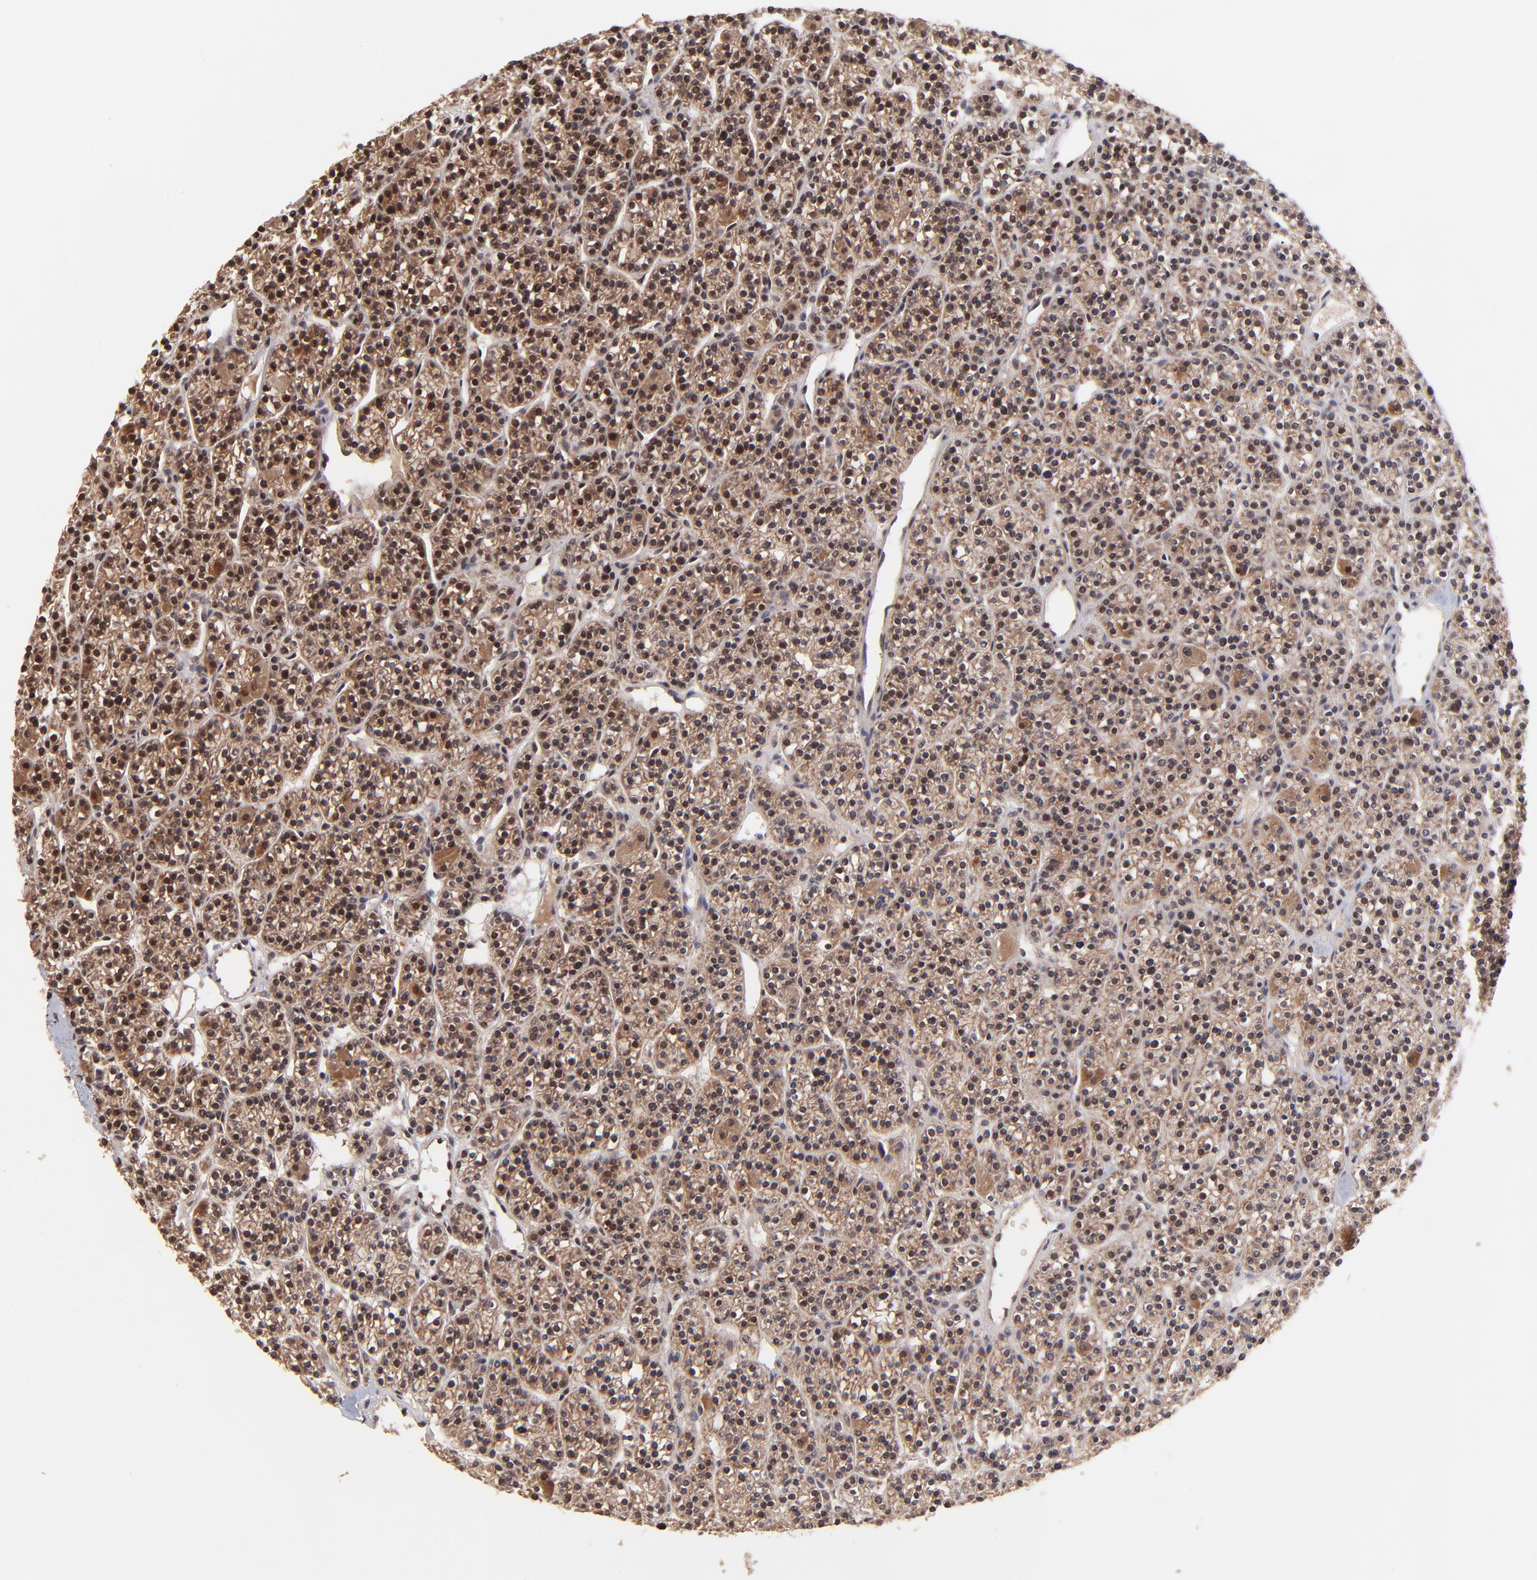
{"staining": {"intensity": "moderate", "quantity": ">75%", "location": "cytoplasmic/membranous,nuclear"}, "tissue": "parathyroid gland", "cell_type": "Glandular cells", "image_type": "normal", "snomed": [{"axis": "morphology", "description": "Normal tissue, NOS"}, {"axis": "topography", "description": "Parathyroid gland"}], "caption": "Protein expression by immunohistochemistry (IHC) displays moderate cytoplasmic/membranous,nuclear staining in approximately >75% of glandular cells in normal parathyroid gland. The protein of interest is stained brown, and the nuclei are stained in blue (DAB (3,3'-diaminobenzidine) IHC with brightfield microscopy, high magnification).", "gene": "BAIAP2L2", "patient": {"sex": "female", "age": 50}}